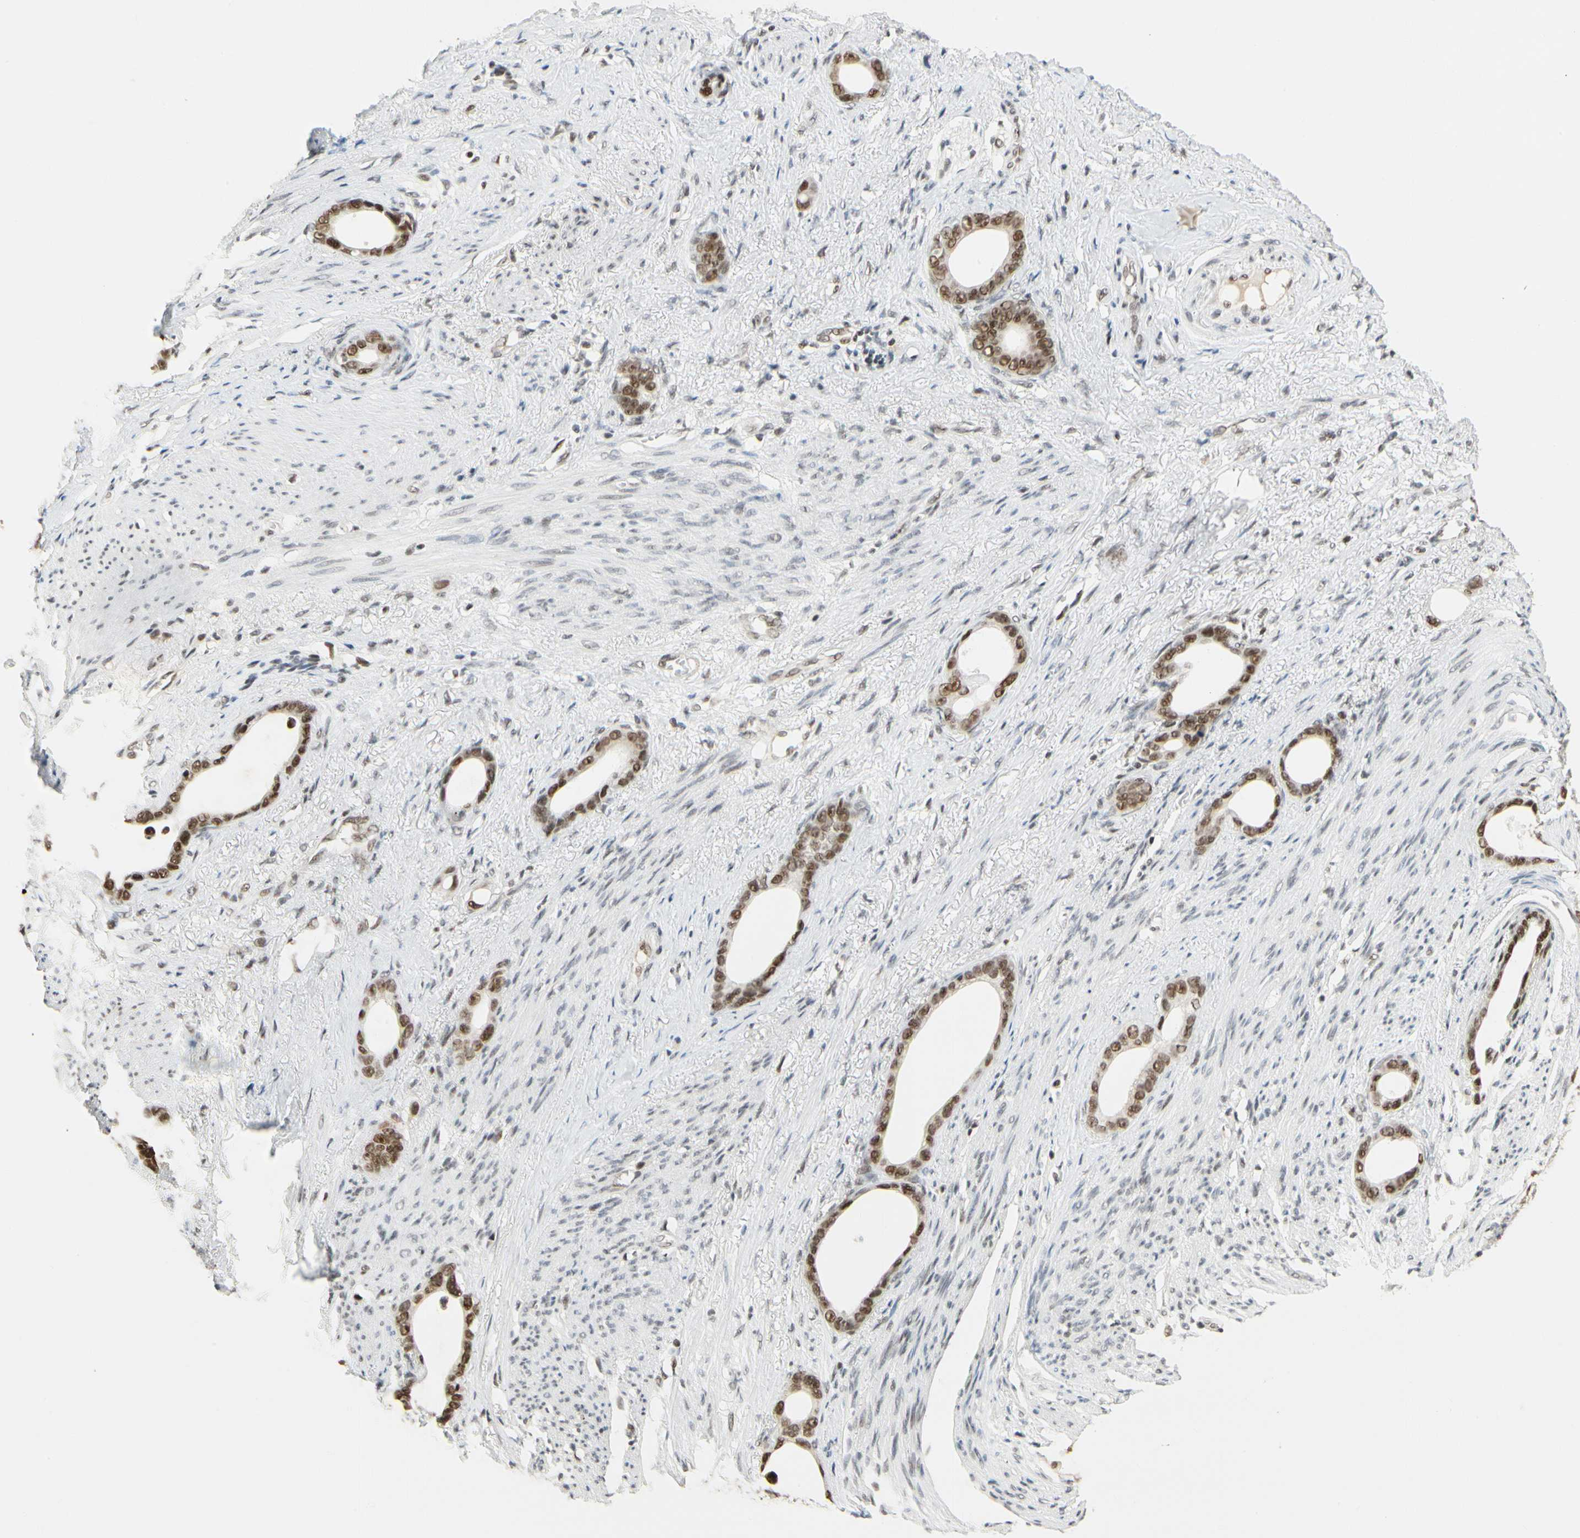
{"staining": {"intensity": "strong", "quantity": ">75%", "location": "nuclear"}, "tissue": "stomach cancer", "cell_type": "Tumor cells", "image_type": "cancer", "snomed": [{"axis": "morphology", "description": "Adenocarcinoma, NOS"}, {"axis": "topography", "description": "Stomach"}], "caption": "Human stomach adenocarcinoma stained with a brown dye exhibits strong nuclear positive expression in about >75% of tumor cells.", "gene": "ZSCAN16", "patient": {"sex": "female", "age": 75}}